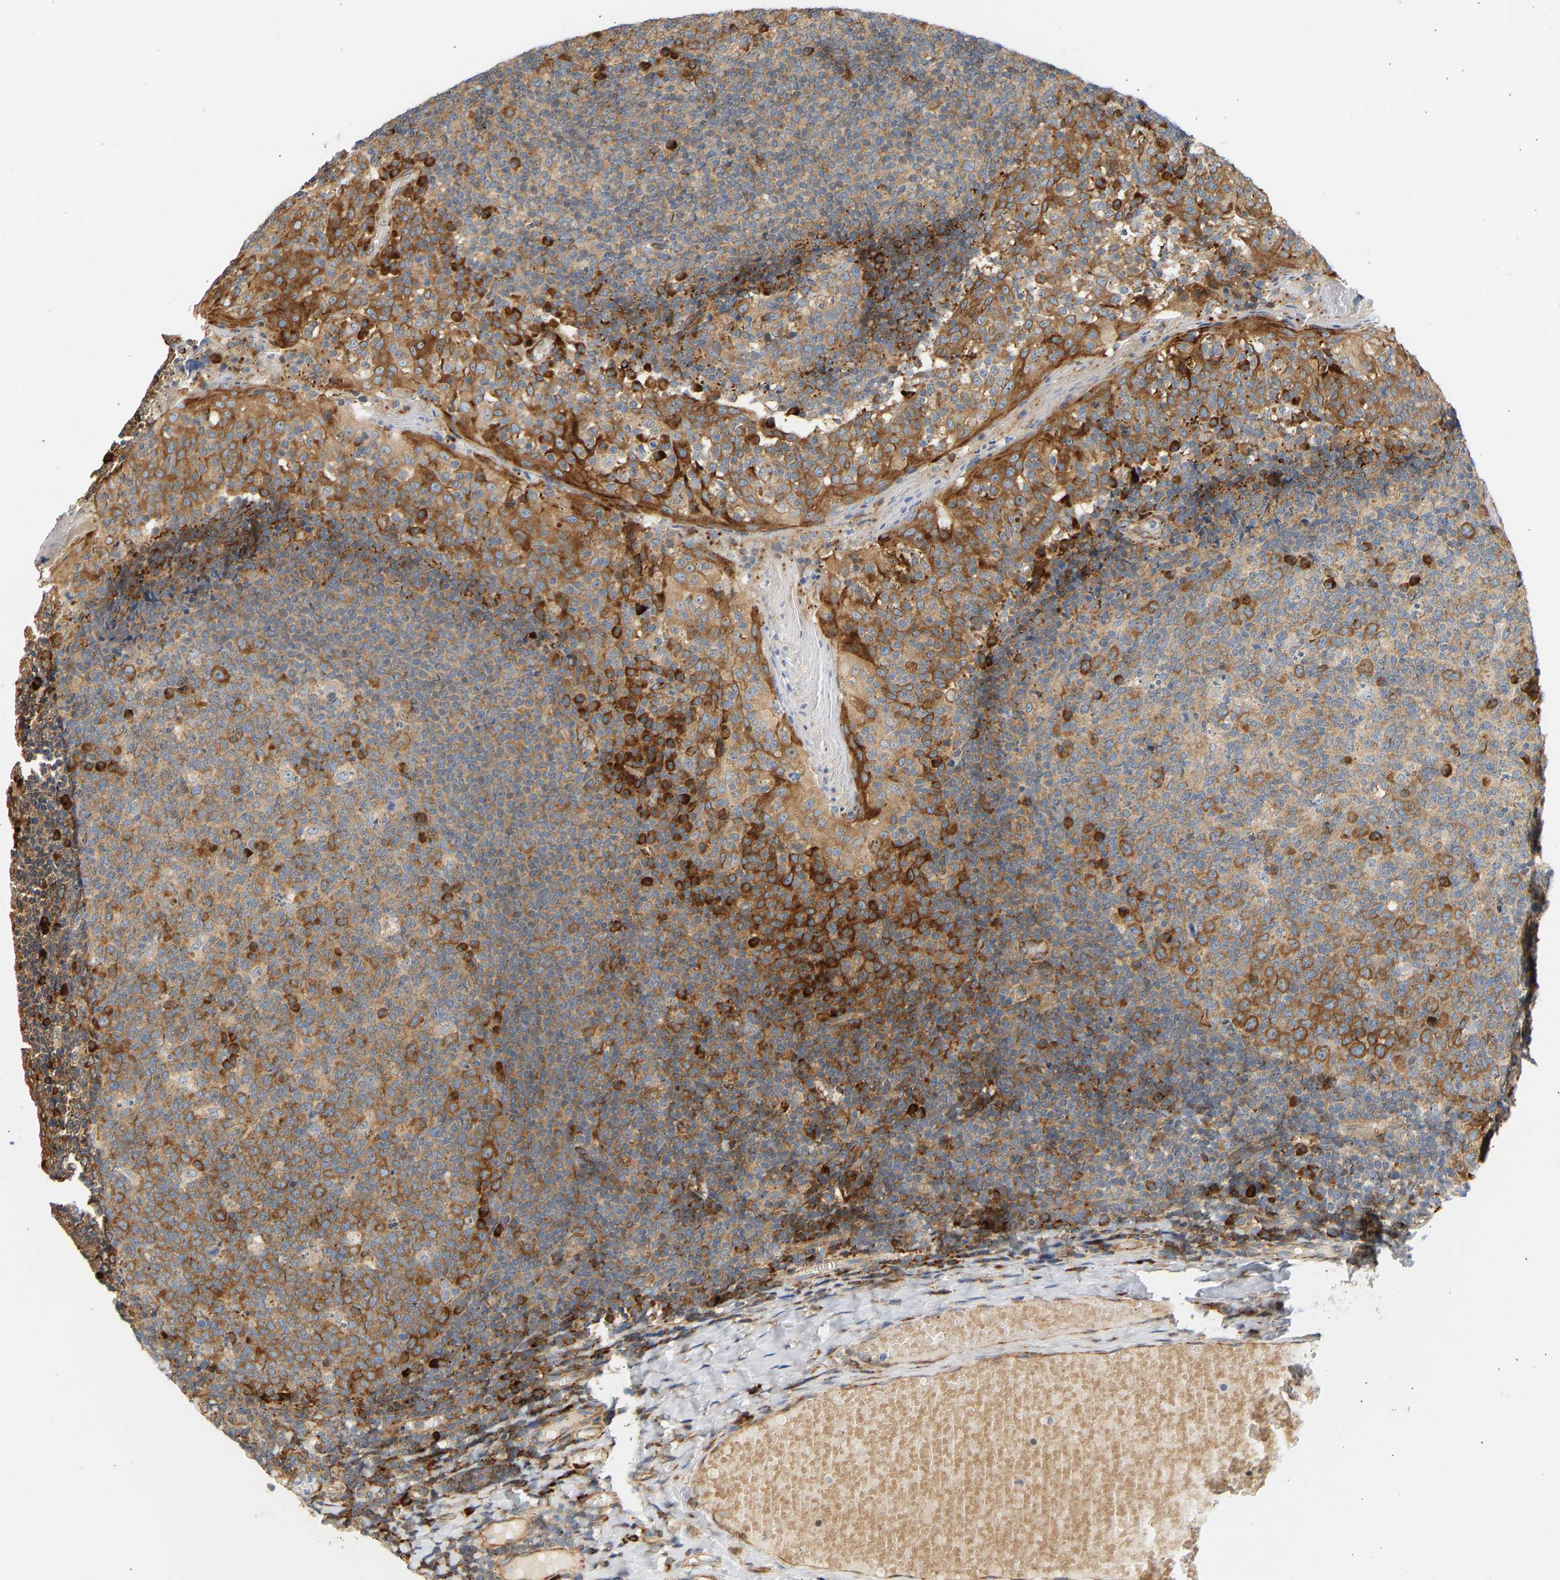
{"staining": {"intensity": "moderate", "quantity": ">75%", "location": "cytoplasmic/membranous"}, "tissue": "tonsil", "cell_type": "Germinal center cells", "image_type": "normal", "snomed": [{"axis": "morphology", "description": "Normal tissue, NOS"}, {"axis": "topography", "description": "Tonsil"}], "caption": "This histopathology image demonstrates IHC staining of benign tonsil, with medium moderate cytoplasmic/membranous expression in approximately >75% of germinal center cells.", "gene": "RPS14", "patient": {"sex": "female", "age": 19}}